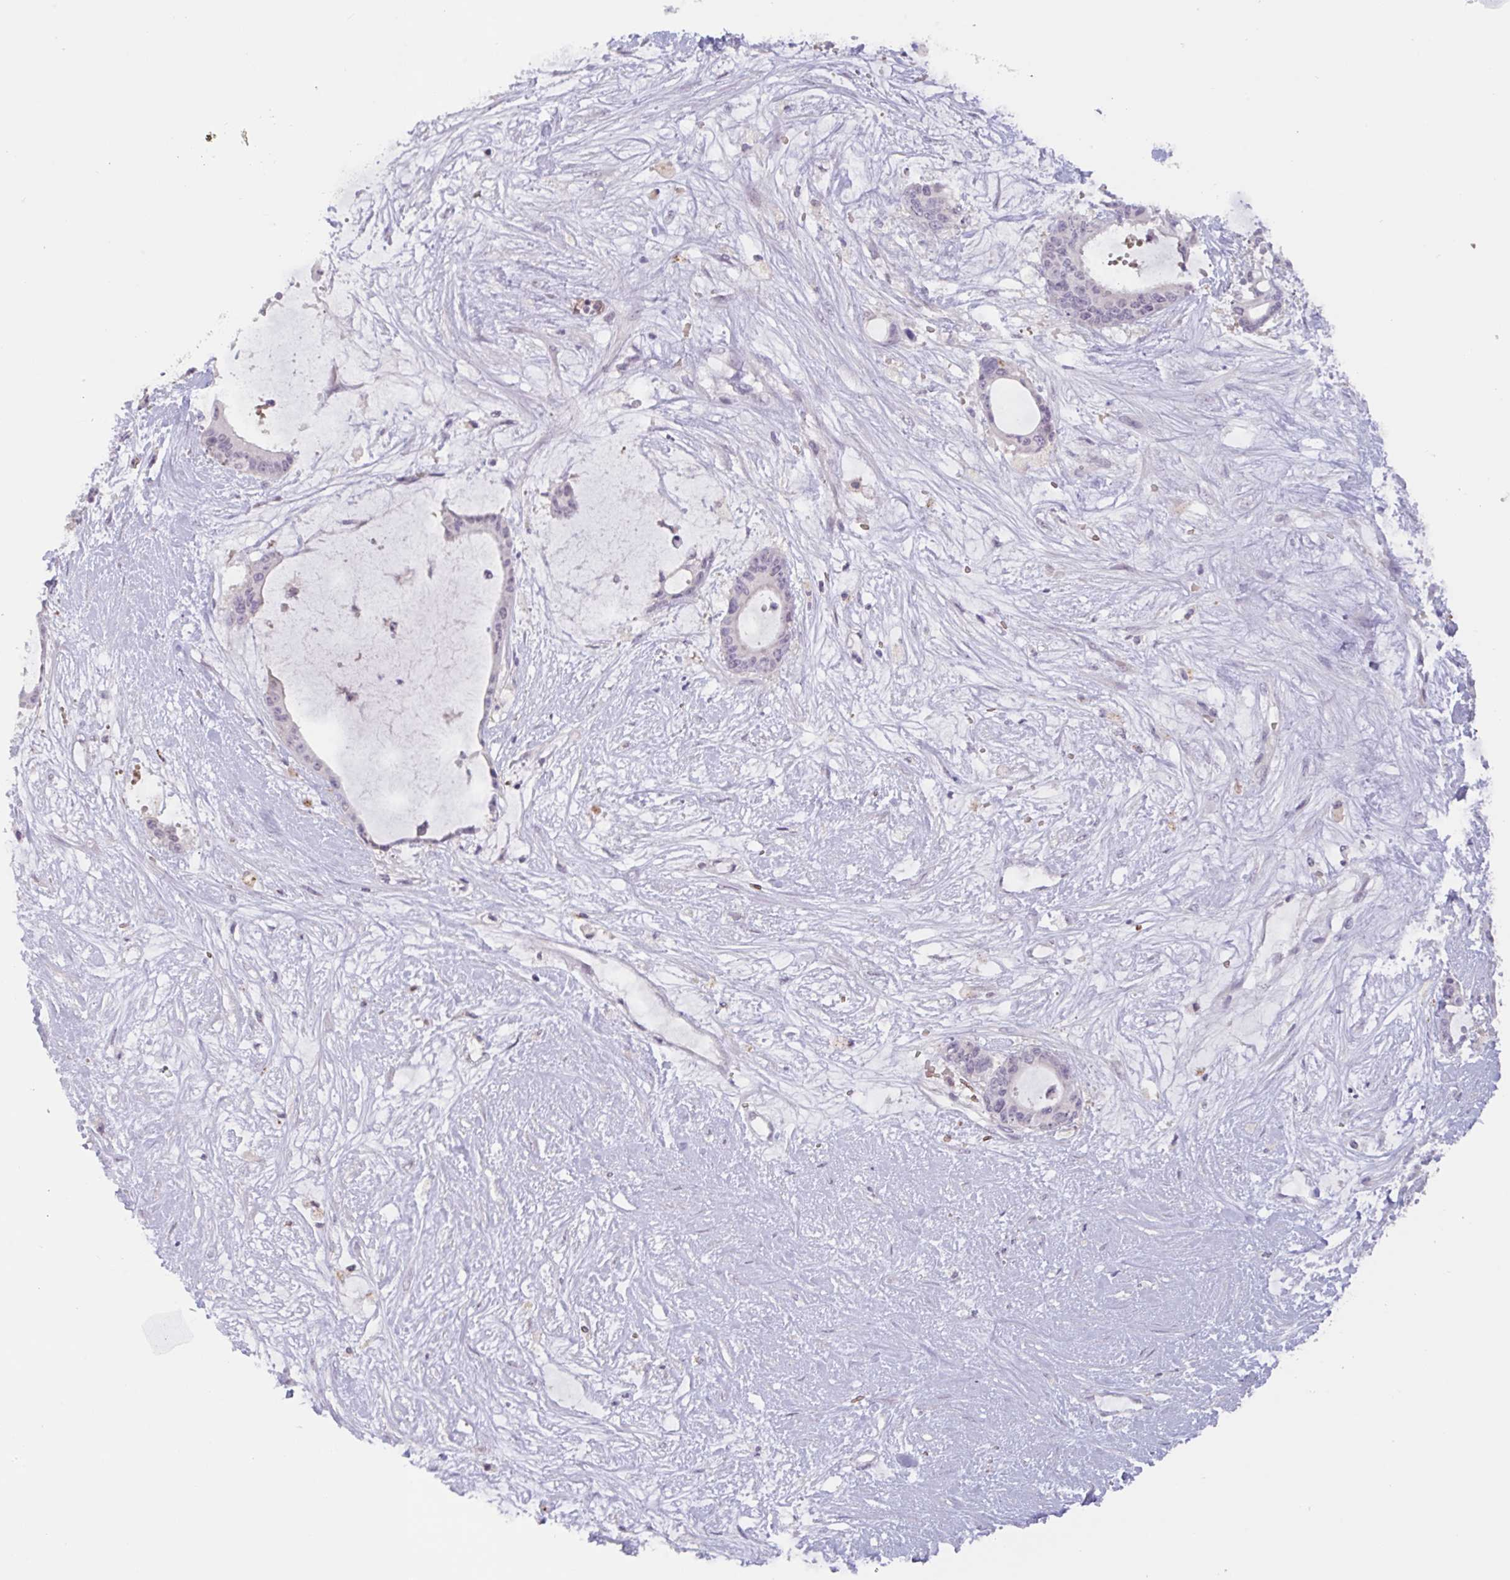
{"staining": {"intensity": "negative", "quantity": "none", "location": "none"}, "tissue": "liver cancer", "cell_type": "Tumor cells", "image_type": "cancer", "snomed": [{"axis": "morphology", "description": "Normal tissue, NOS"}, {"axis": "morphology", "description": "Cholangiocarcinoma"}, {"axis": "topography", "description": "Liver"}, {"axis": "topography", "description": "Peripheral nerve tissue"}], "caption": "Immunohistochemistry (IHC) histopathology image of neoplastic tissue: liver cancer stained with DAB exhibits no significant protein expression in tumor cells. (DAB (3,3'-diaminobenzidine) IHC with hematoxylin counter stain).", "gene": "RHAG", "patient": {"sex": "female", "age": 73}}